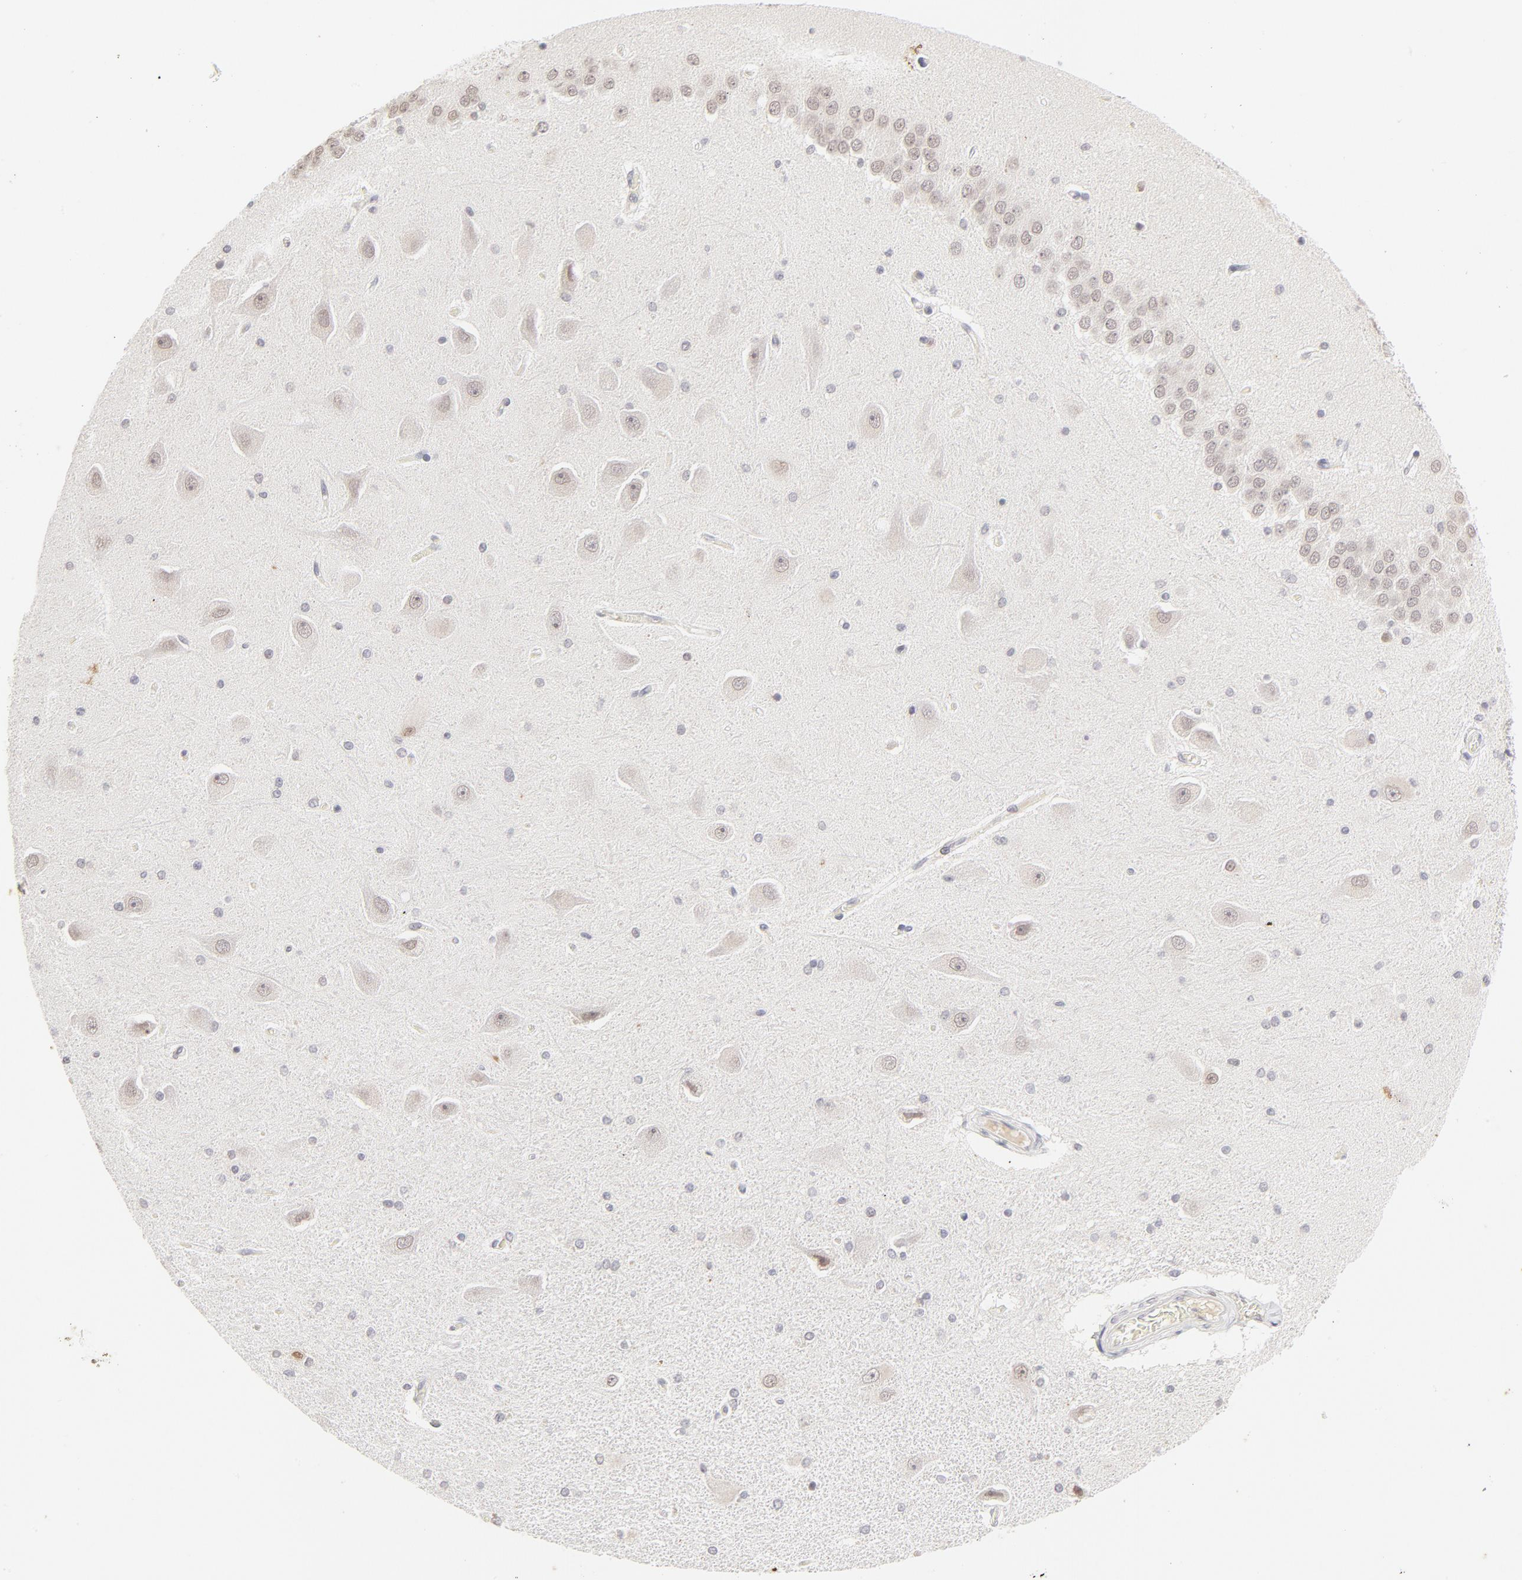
{"staining": {"intensity": "weak", "quantity": "<25%", "location": "nuclear"}, "tissue": "hippocampus", "cell_type": "Glial cells", "image_type": "normal", "snomed": [{"axis": "morphology", "description": "Normal tissue, NOS"}, {"axis": "topography", "description": "Hippocampus"}], "caption": "Immunohistochemistry of benign hippocampus displays no staining in glial cells. The staining is performed using DAB (3,3'-diaminobenzidine) brown chromogen with nuclei counter-stained in using hematoxylin.", "gene": "PBX1", "patient": {"sex": "female", "age": 54}}